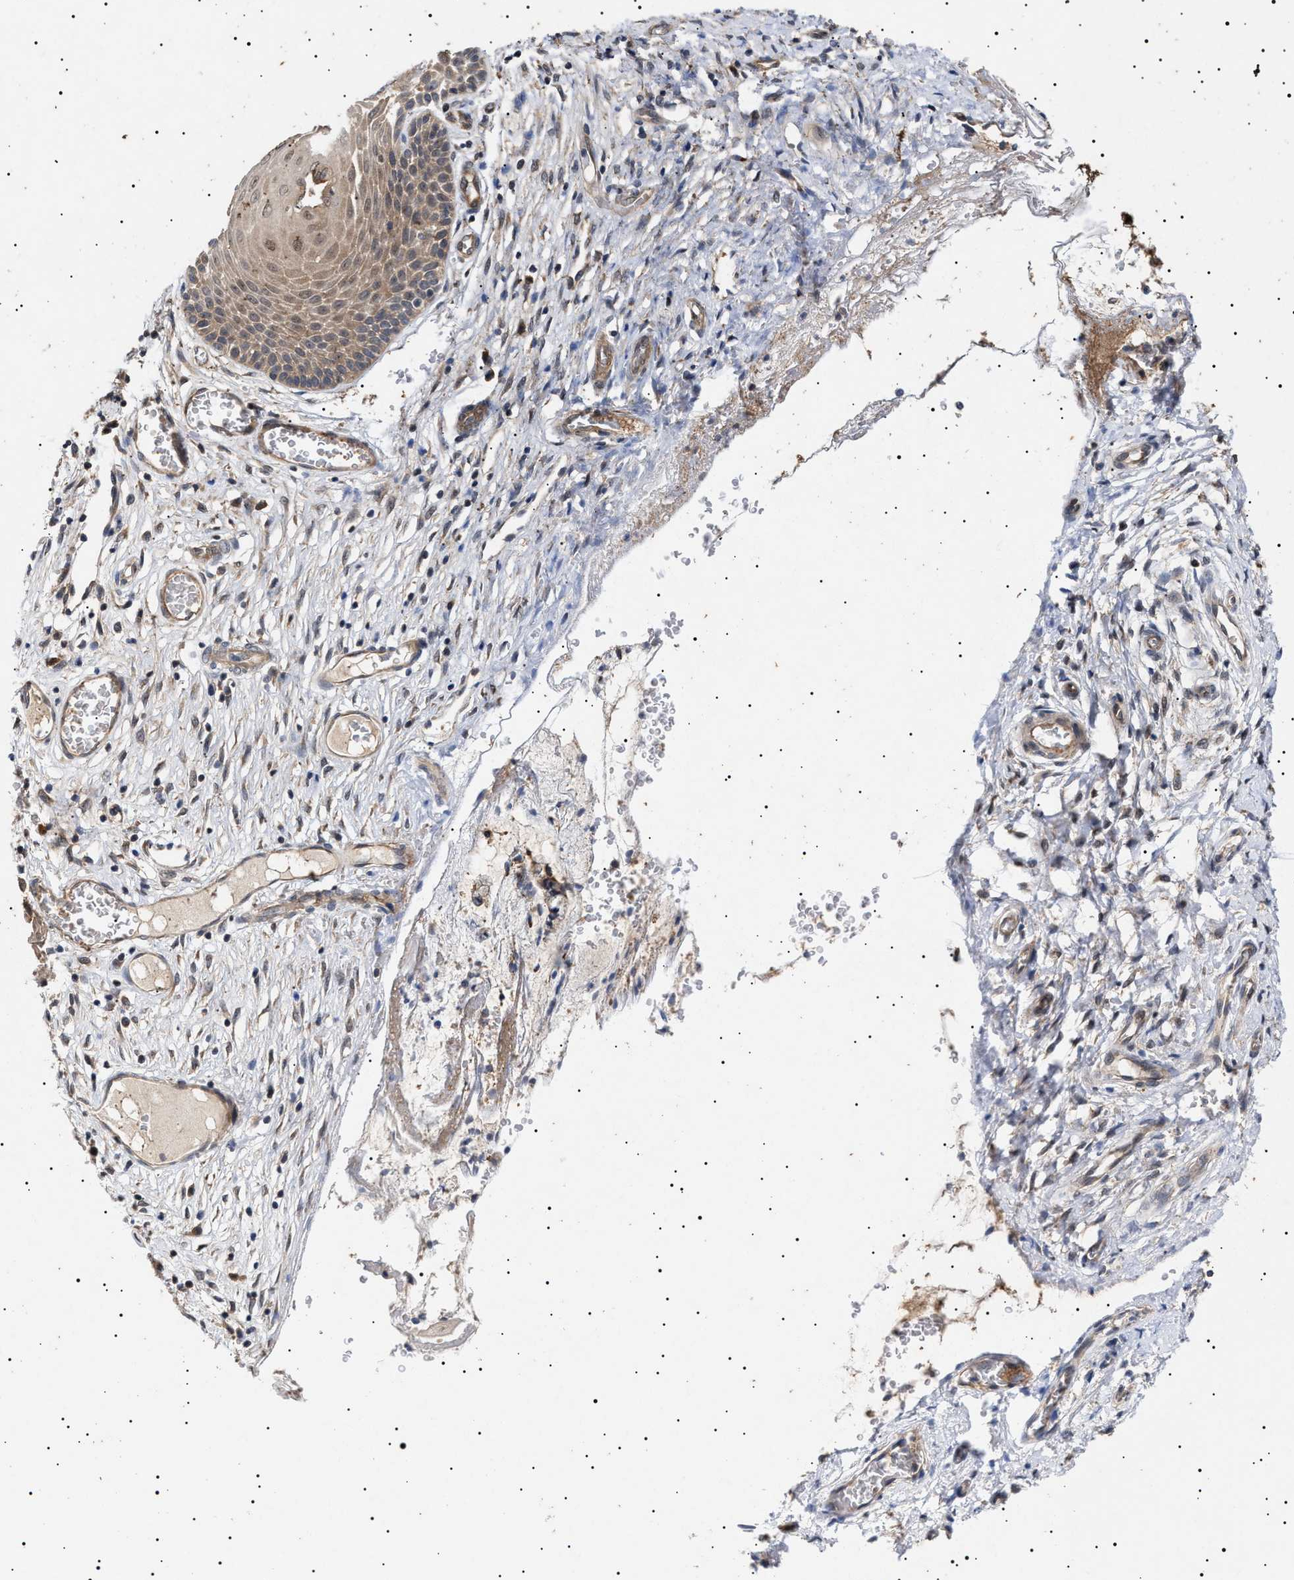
{"staining": {"intensity": "weak", "quantity": ">75%", "location": "cytoplasmic/membranous,nuclear"}, "tissue": "cervix", "cell_type": "Squamous epithelial cells", "image_type": "normal", "snomed": [{"axis": "morphology", "description": "Normal tissue, NOS"}, {"axis": "topography", "description": "Cervix"}], "caption": "Cervix stained with DAB IHC shows low levels of weak cytoplasmic/membranous,nuclear positivity in about >75% of squamous epithelial cells.", "gene": "NPLOC4", "patient": {"sex": "female", "age": 55}}